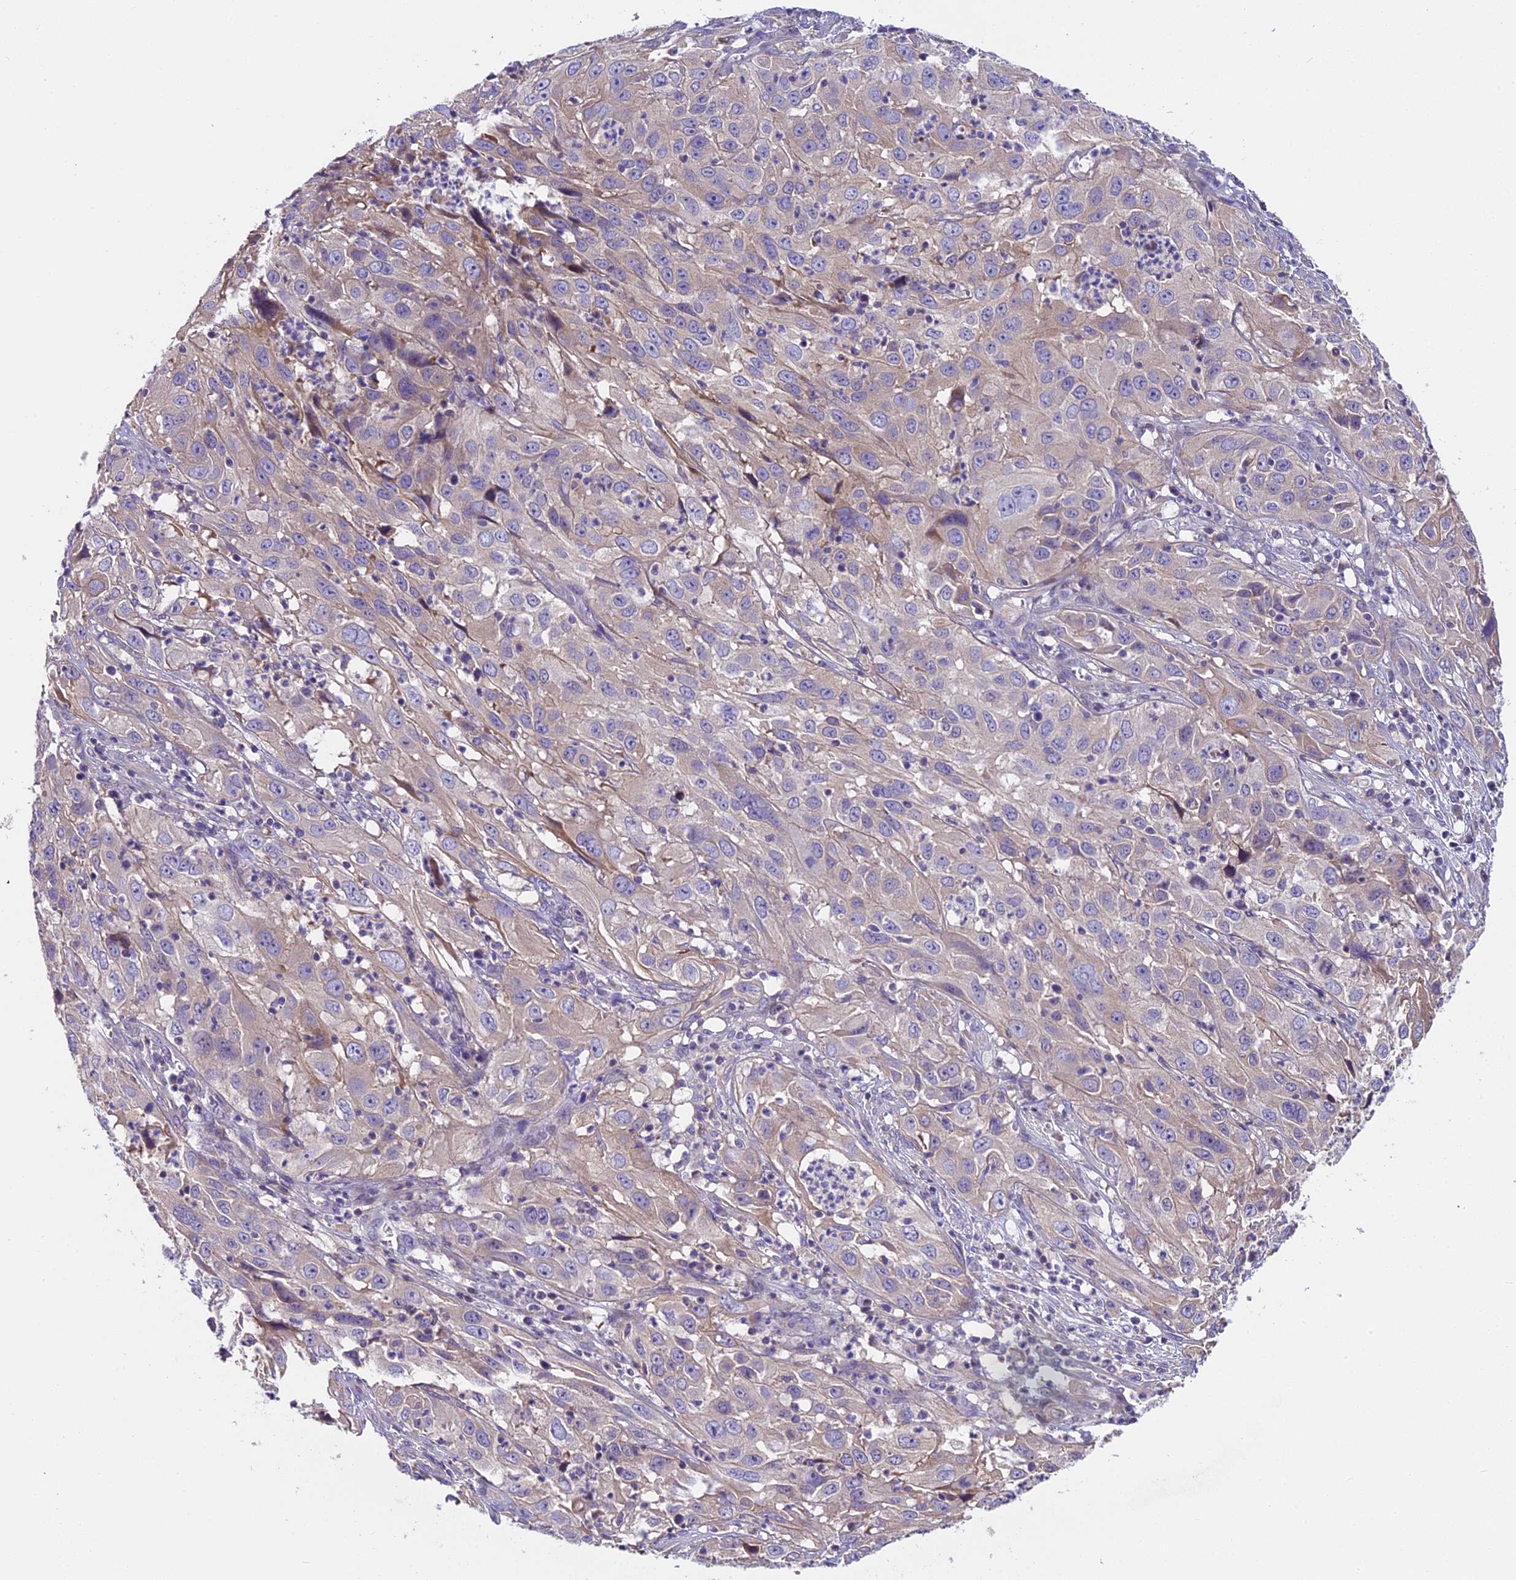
{"staining": {"intensity": "weak", "quantity": "<25%", "location": "cytoplasmic/membranous"}, "tissue": "cervical cancer", "cell_type": "Tumor cells", "image_type": "cancer", "snomed": [{"axis": "morphology", "description": "Squamous cell carcinoma, NOS"}, {"axis": "topography", "description": "Cervix"}], "caption": "A high-resolution micrograph shows IHC staining of cervical squamous cell carcinoma, which displays no significant staining in tumor cells. Brightfield microscopy of immunohistochemistry stained with DAB (3,3'-diaminobenzidine) (brown) and hematoxylin (blue), captured at high magnification.", "gene": "FAM98C", "patient": {"sex": "female", "age": 32}}